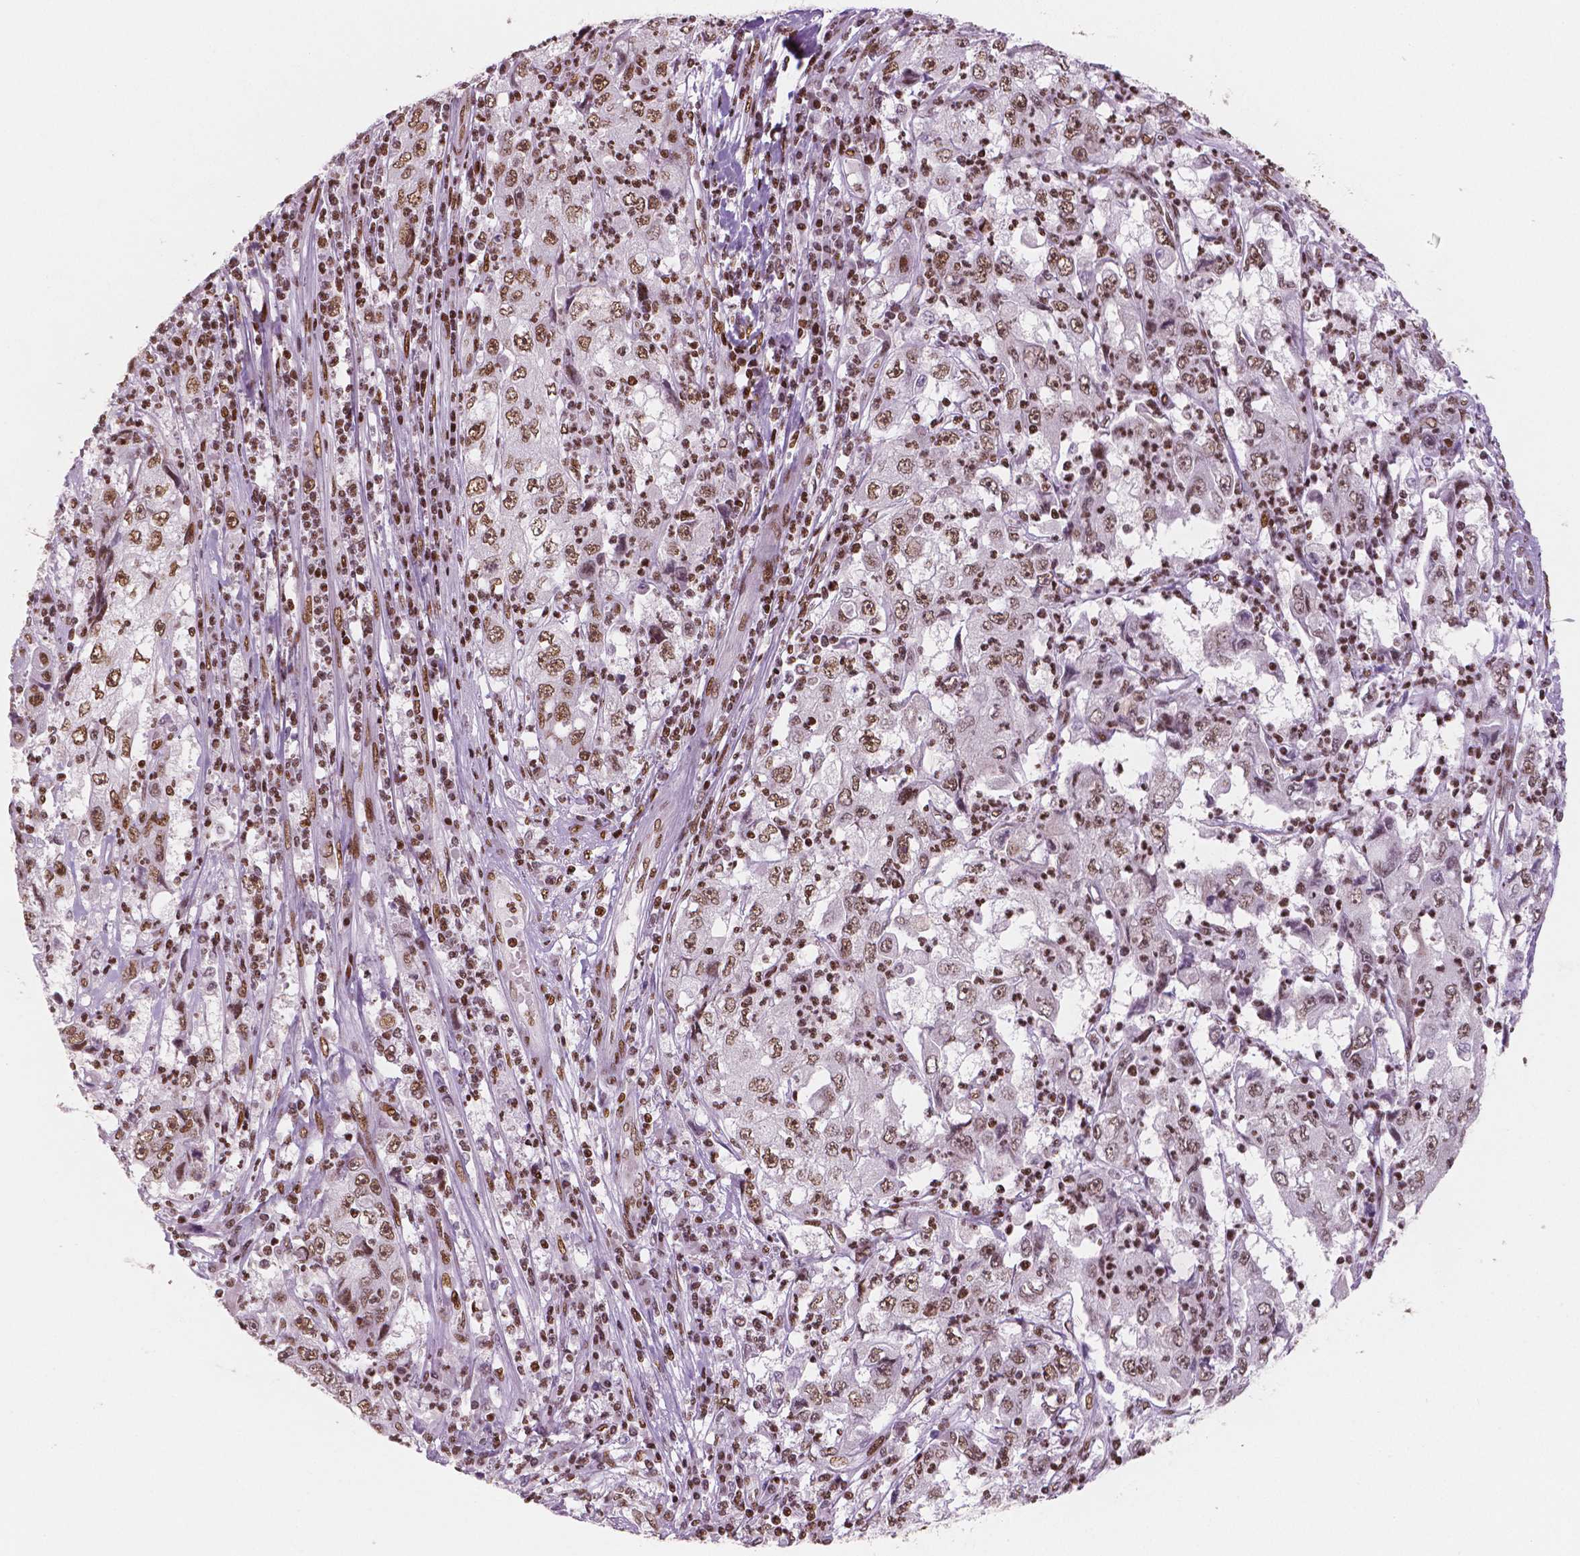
{"staining": {"intensity": "moderate", "quantity": ">75%", "location": "nuclear"}, "tissue": "cervical cancer", "cell_type": "Tumor cells", "image_type": "cancer", "snomed": [{"axis": "morphology", "description": "Squamous cell carcinoma, NOS"}, {"axis": "topography", "description": "Cervix"}], "caption": "DAB immunohistochemical staining of human cervical cancer reveals moderate nuclear protein expression in approximately >75% of tumor cells. The staining is performed using DAB brown chromogen to label protein expression. The nuclei are counter-stained blue using hematoxylin.", "gene": "BRD4", "patient": {"sex": "female", "age": 36}}